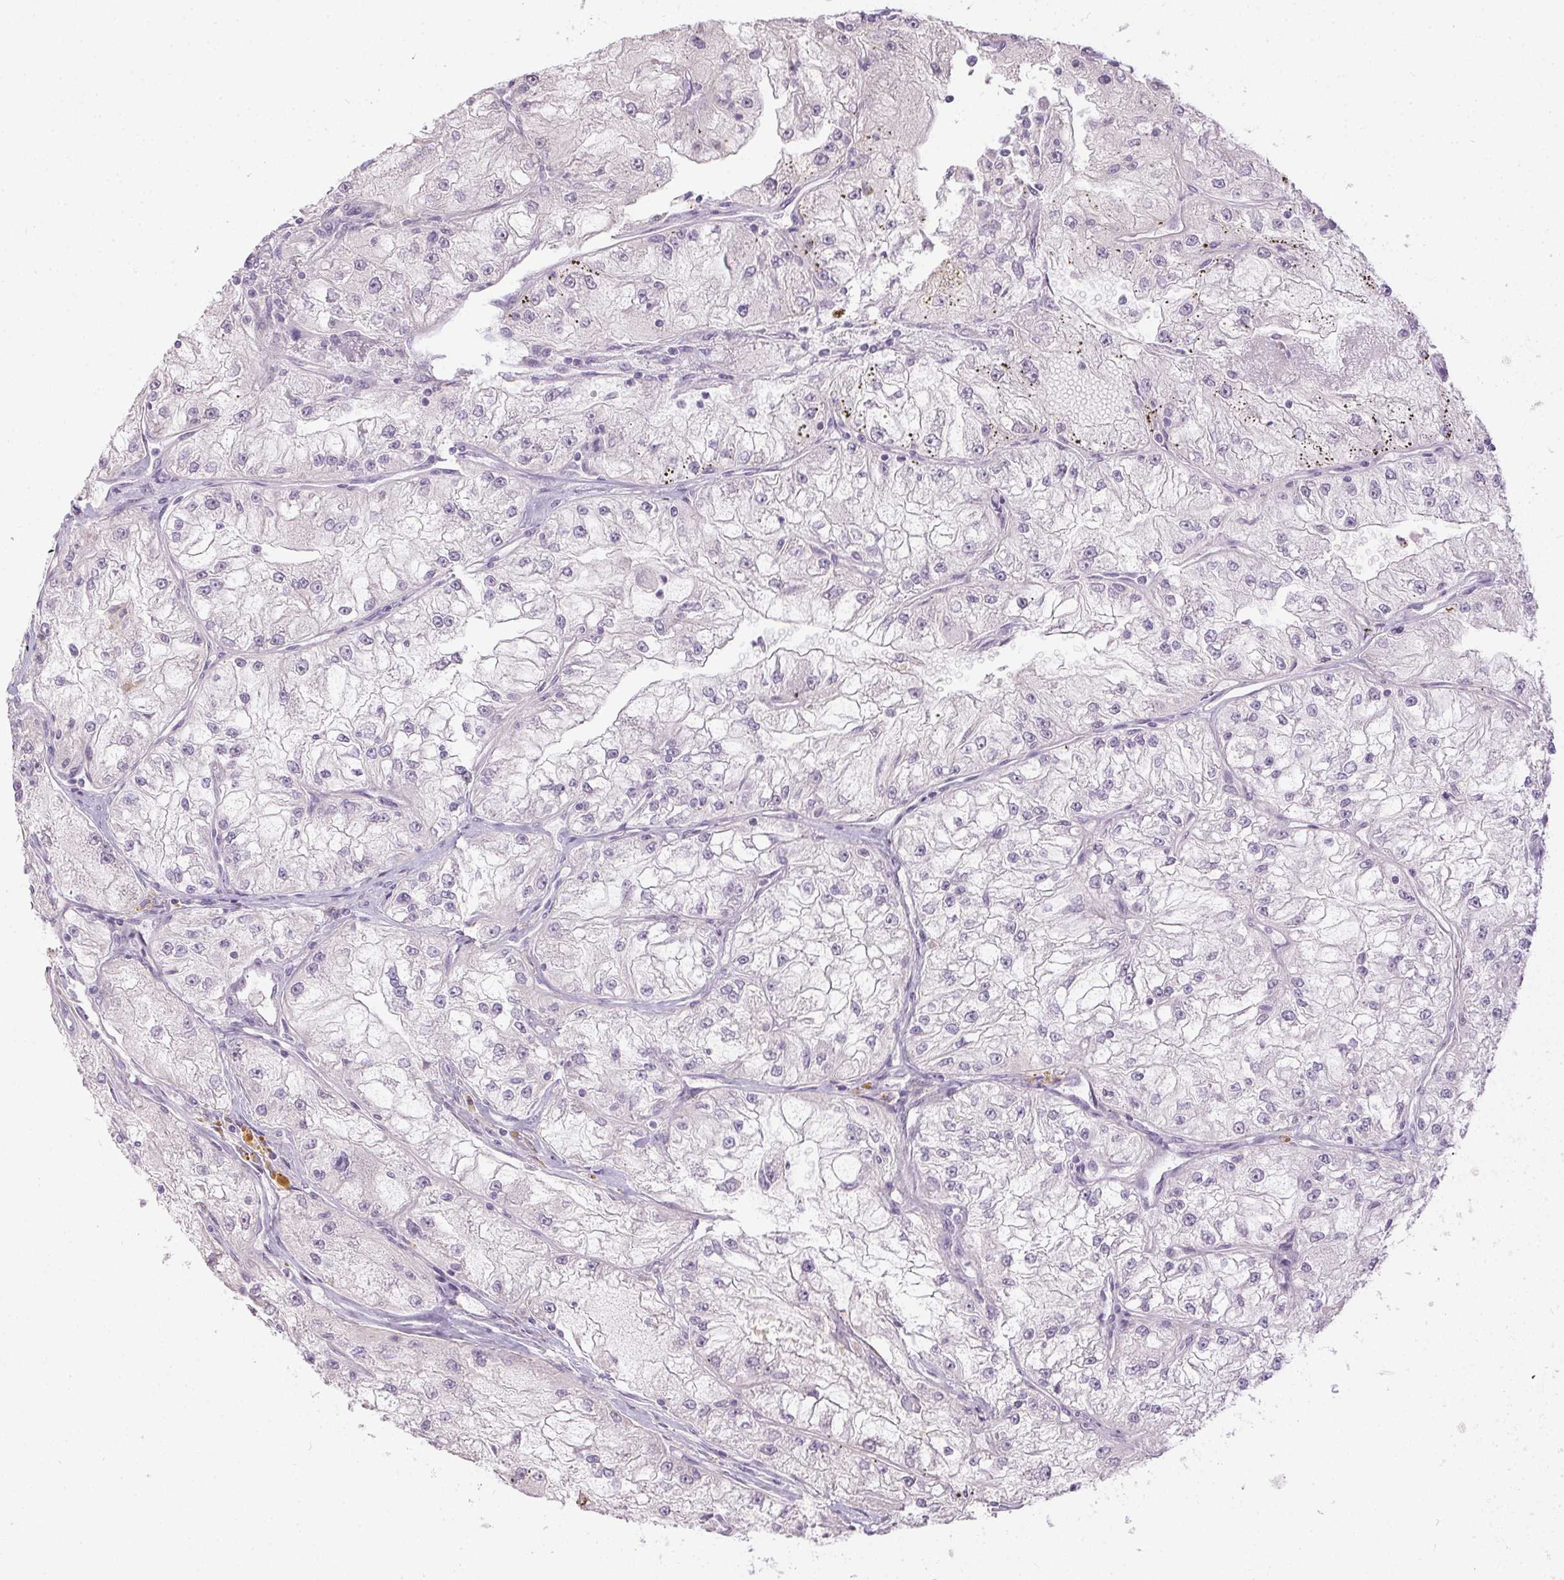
{"staining": {"intensity": "negative", "quantity": "none", "location": "none"}, "tissue": "renal cancer", "cell_type": "Tumor cells", "image_type": "cancer", "snomed": [{"axis": "morphology", "description": "Adenocarcinoma, NOS"}, {"axis": "topography", "description": "Kidney"}], "caption": "Immunohistochemistry of human renal adenocarcinoma displays no expression in tumor cells.", "gene": "CTCFL", "patient": {"sex": "female", "age": 72}}